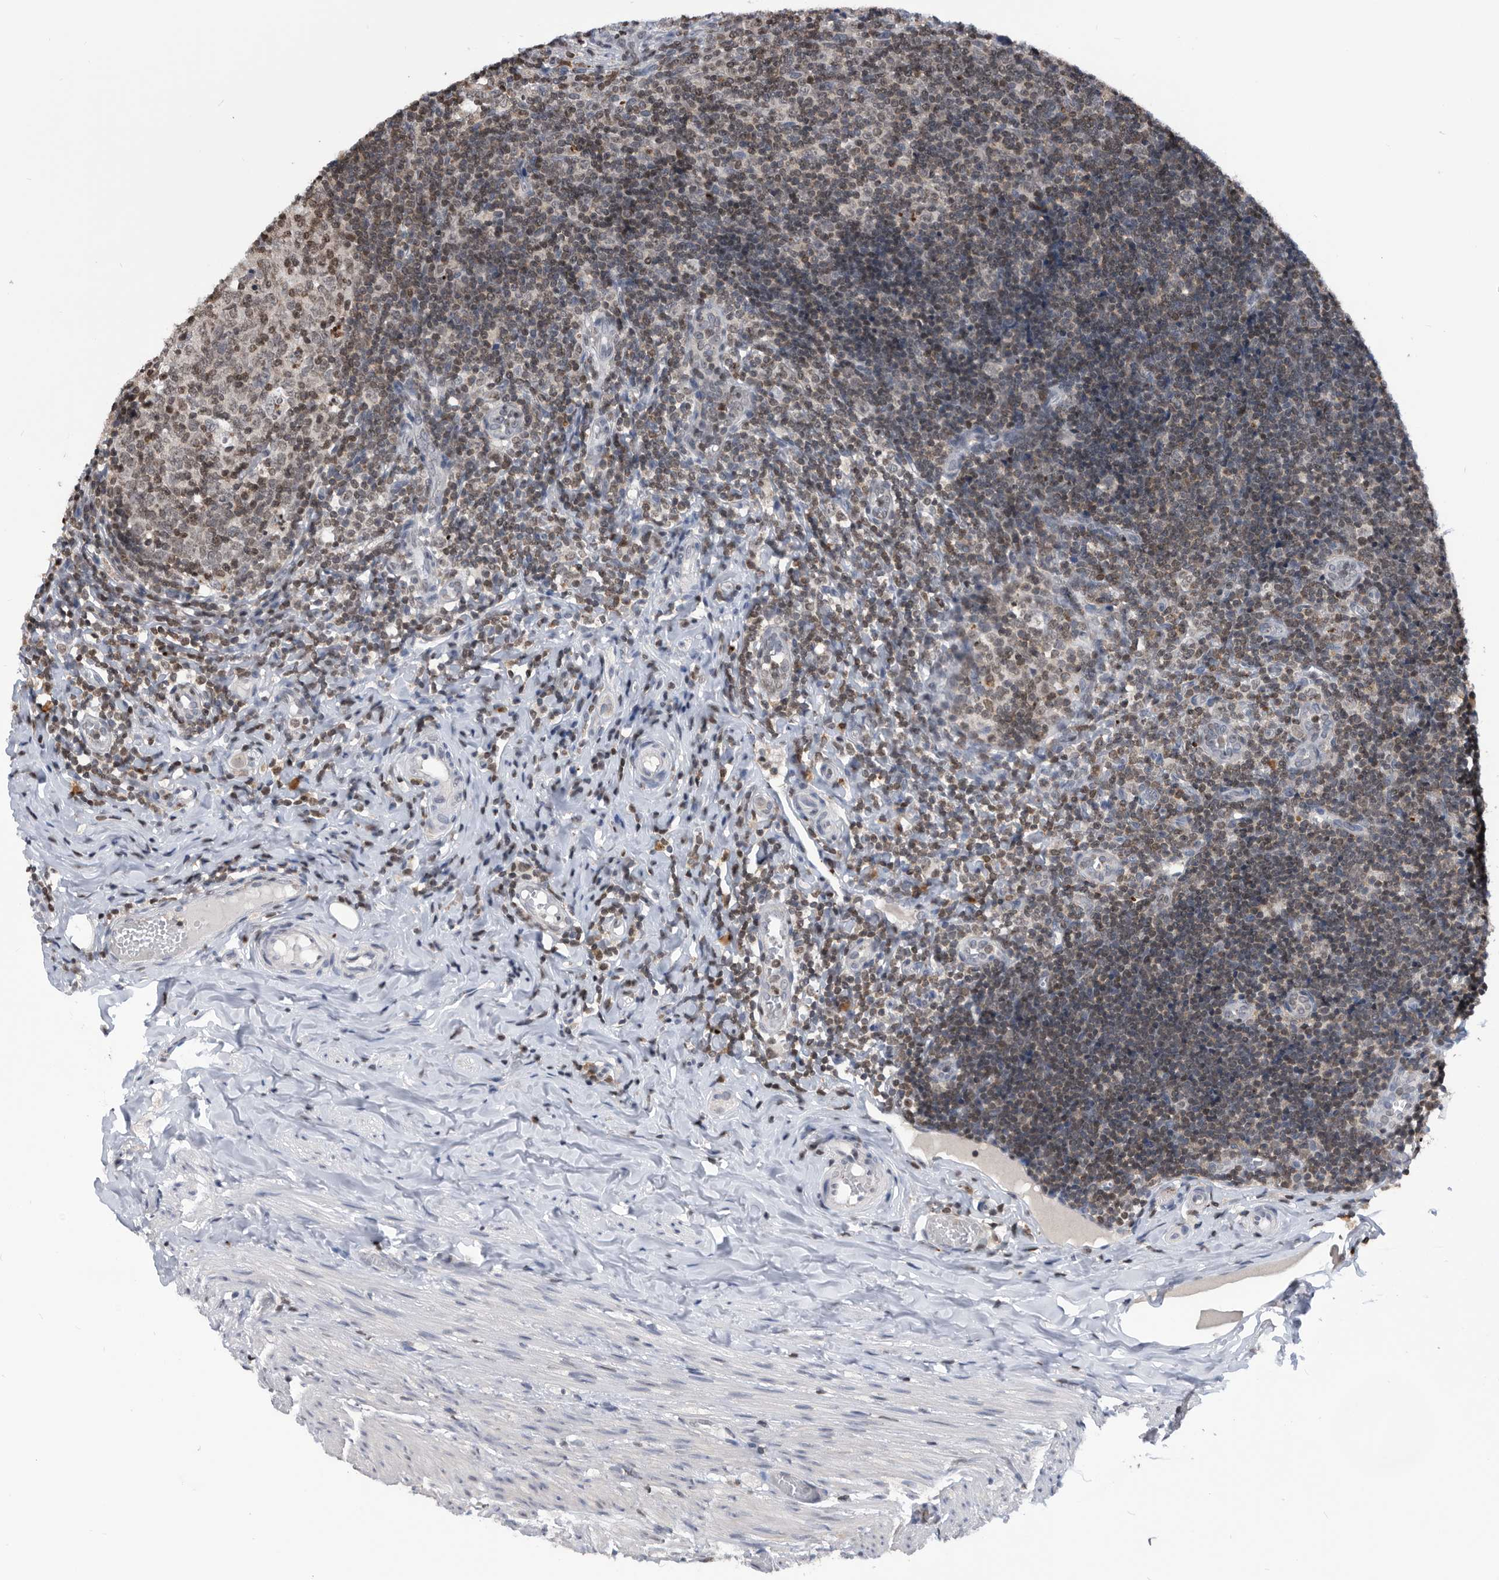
{"staining": {"intensity": "moderate", "quantity": ">75%", "location": "nuclear"}, "tissue": "appendix", "cell_type": "Glandular cells", "image_type": "normal", "snomed": [{"axis": "morphology", "description": "Normal tissue, NOS"}, {"axis": "topography", "description": "Appendix"}], "caption": "Appendix stained with a brown dye demonstrates moderate nuclear positive staining in about >75% of glandular cells.", "gene": "TSTD1", "patient": {"sex": "male", "age": 8}}